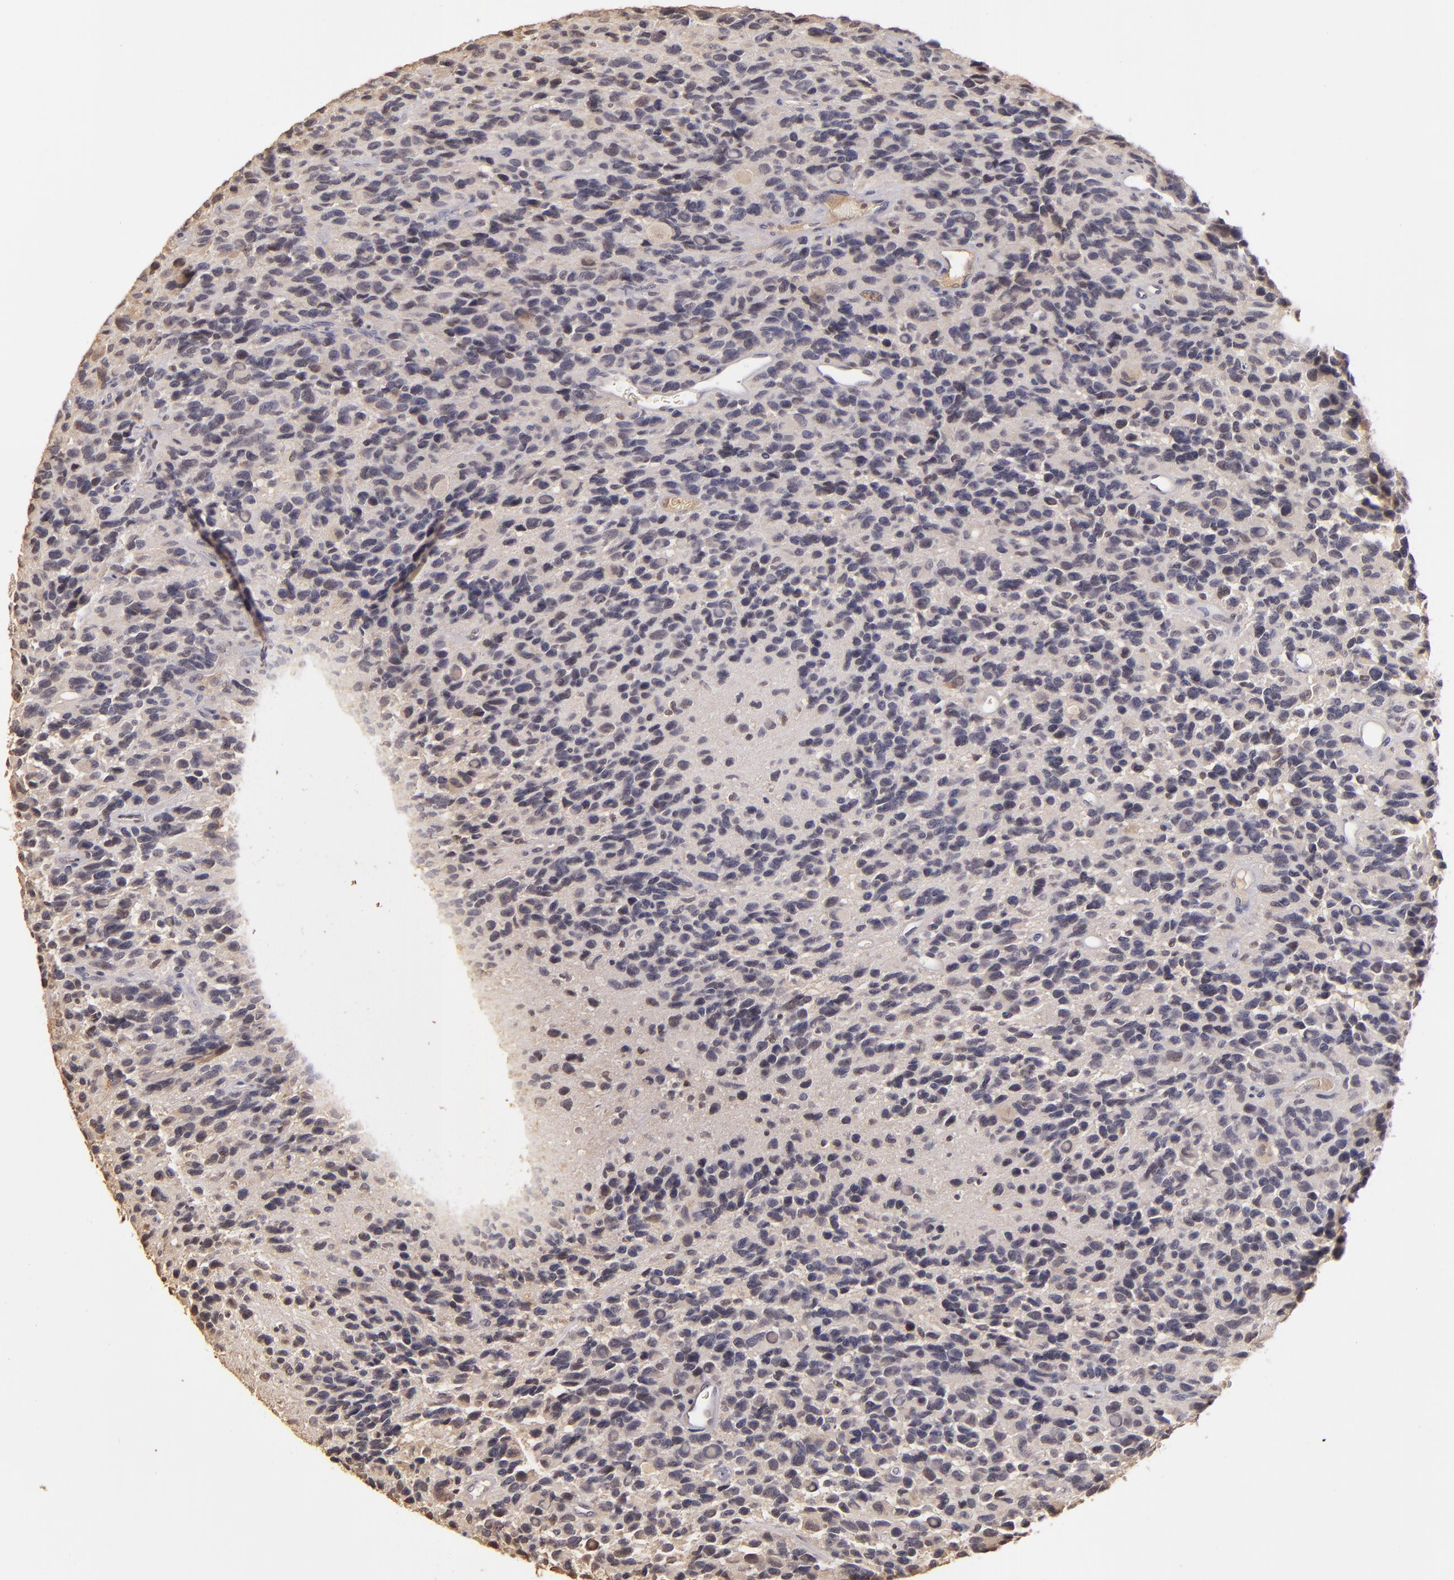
{"staining": {"intensity": "negative", "quantity": "none", "location": "none"}, "tissue": "glioma", "cell_type": "Tumor cells", "image_type": "cancer", "snomed": [{"axis": "morphology", "description": "Glioma, malignant, High grade"}, {"axis": "topography", "description": "Brain"}], "caption": "IHC image of neoplastic tissue: human glioma stained with DAB (3,3'-diaminobenzidine) shows no significant protein staining in tumor cells.", "gene": "LRG1", "patient": {"sex": "male", "age": 77}}